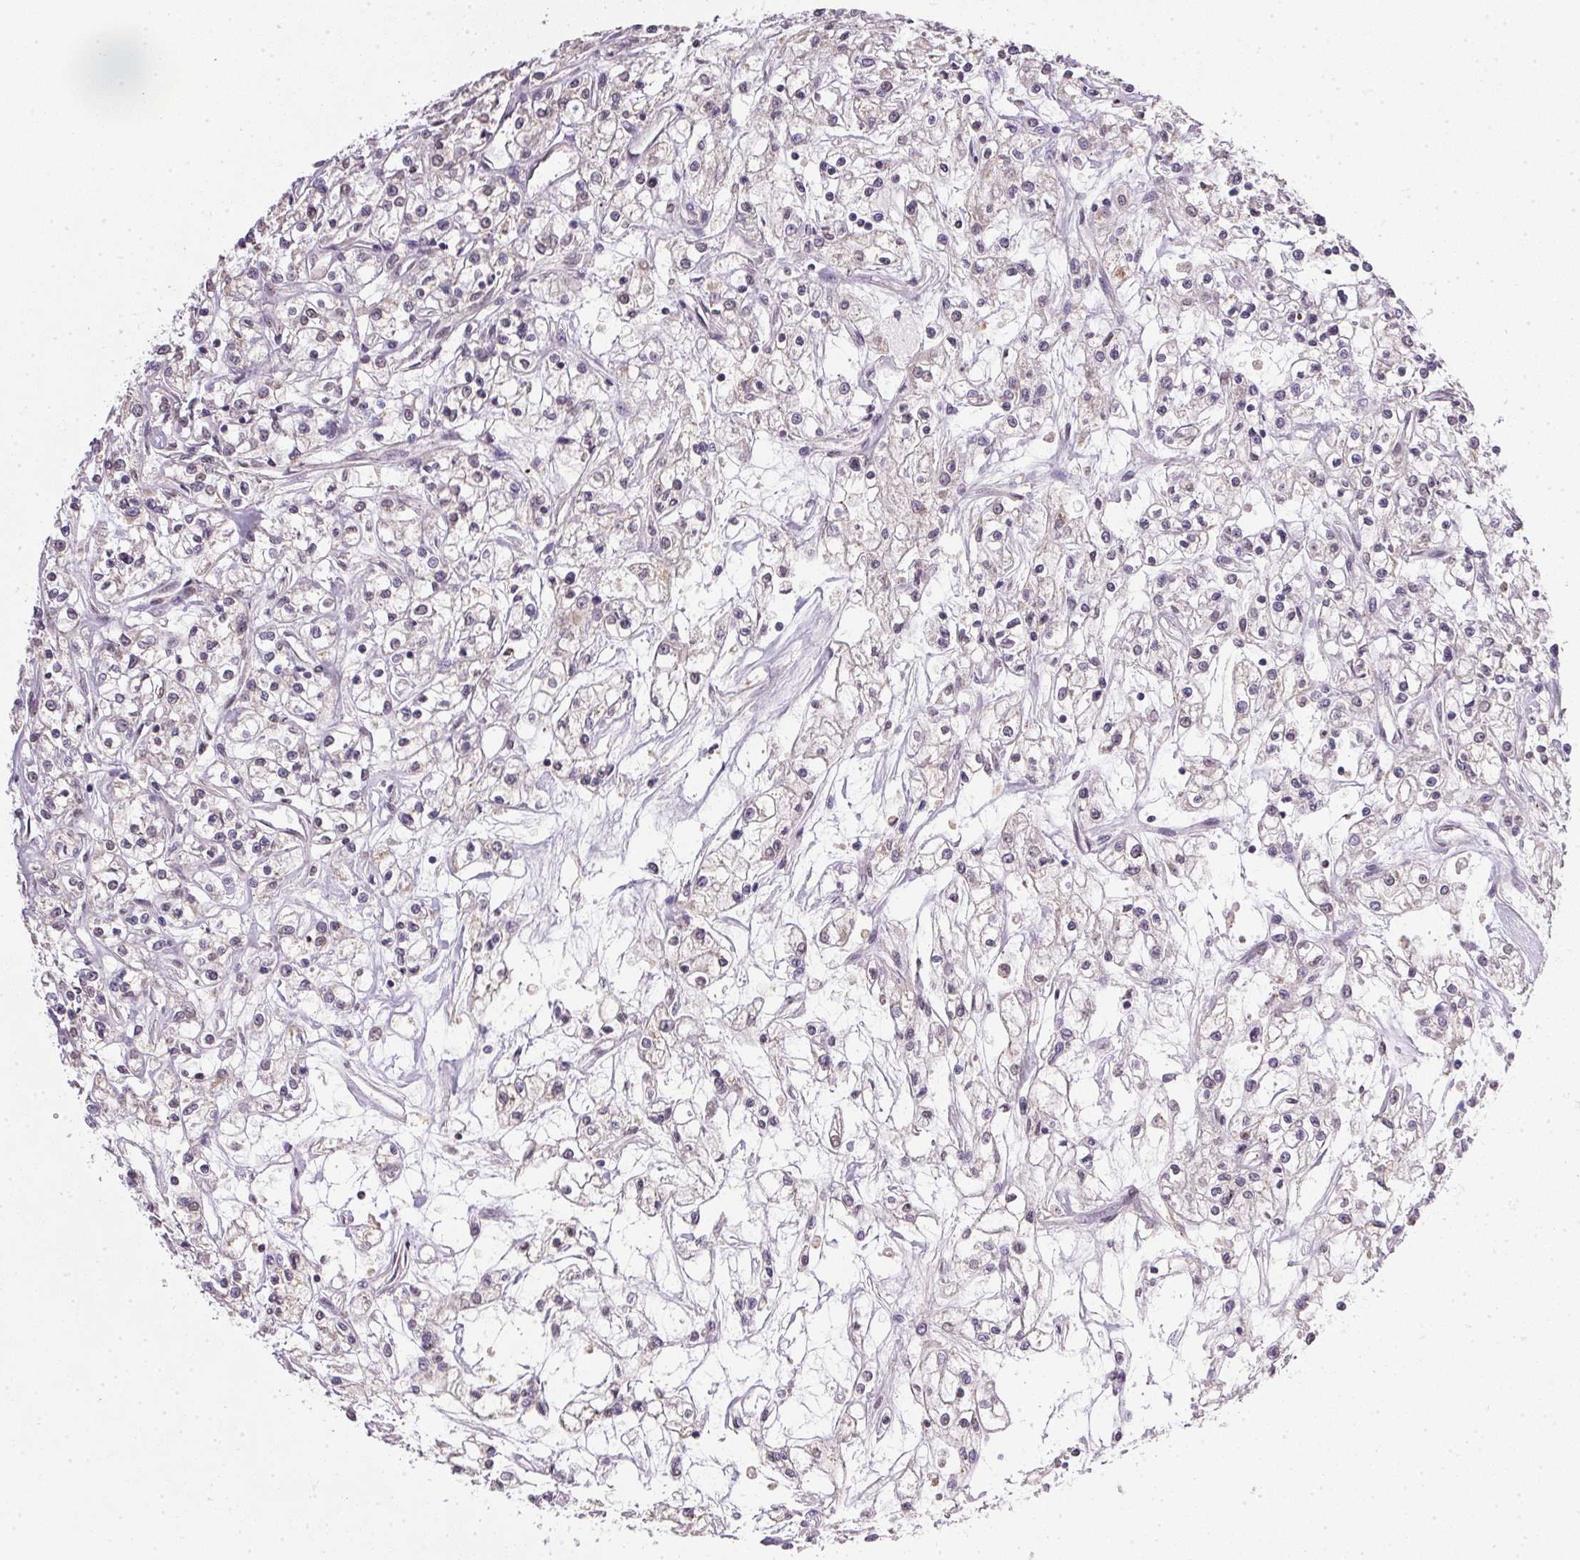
{"staining": {"intensity": "negative", "quantity": "none", "location": "none"}, "tissue": "renal cancer", "cell_type": "Tumor cells", "image_type": "cancer", "snomed": [{"axis": "morphology", "description": "Adenocarcinoma, NOS"}, {"axis": "topography", "description": "Kidney"}], "caption": "A micrograph of human adenocarcinoma (renal) is negative for staining in tumor cells.", "gene": "PPP4R4", "patient": {"sex": "female", "age": 59}}